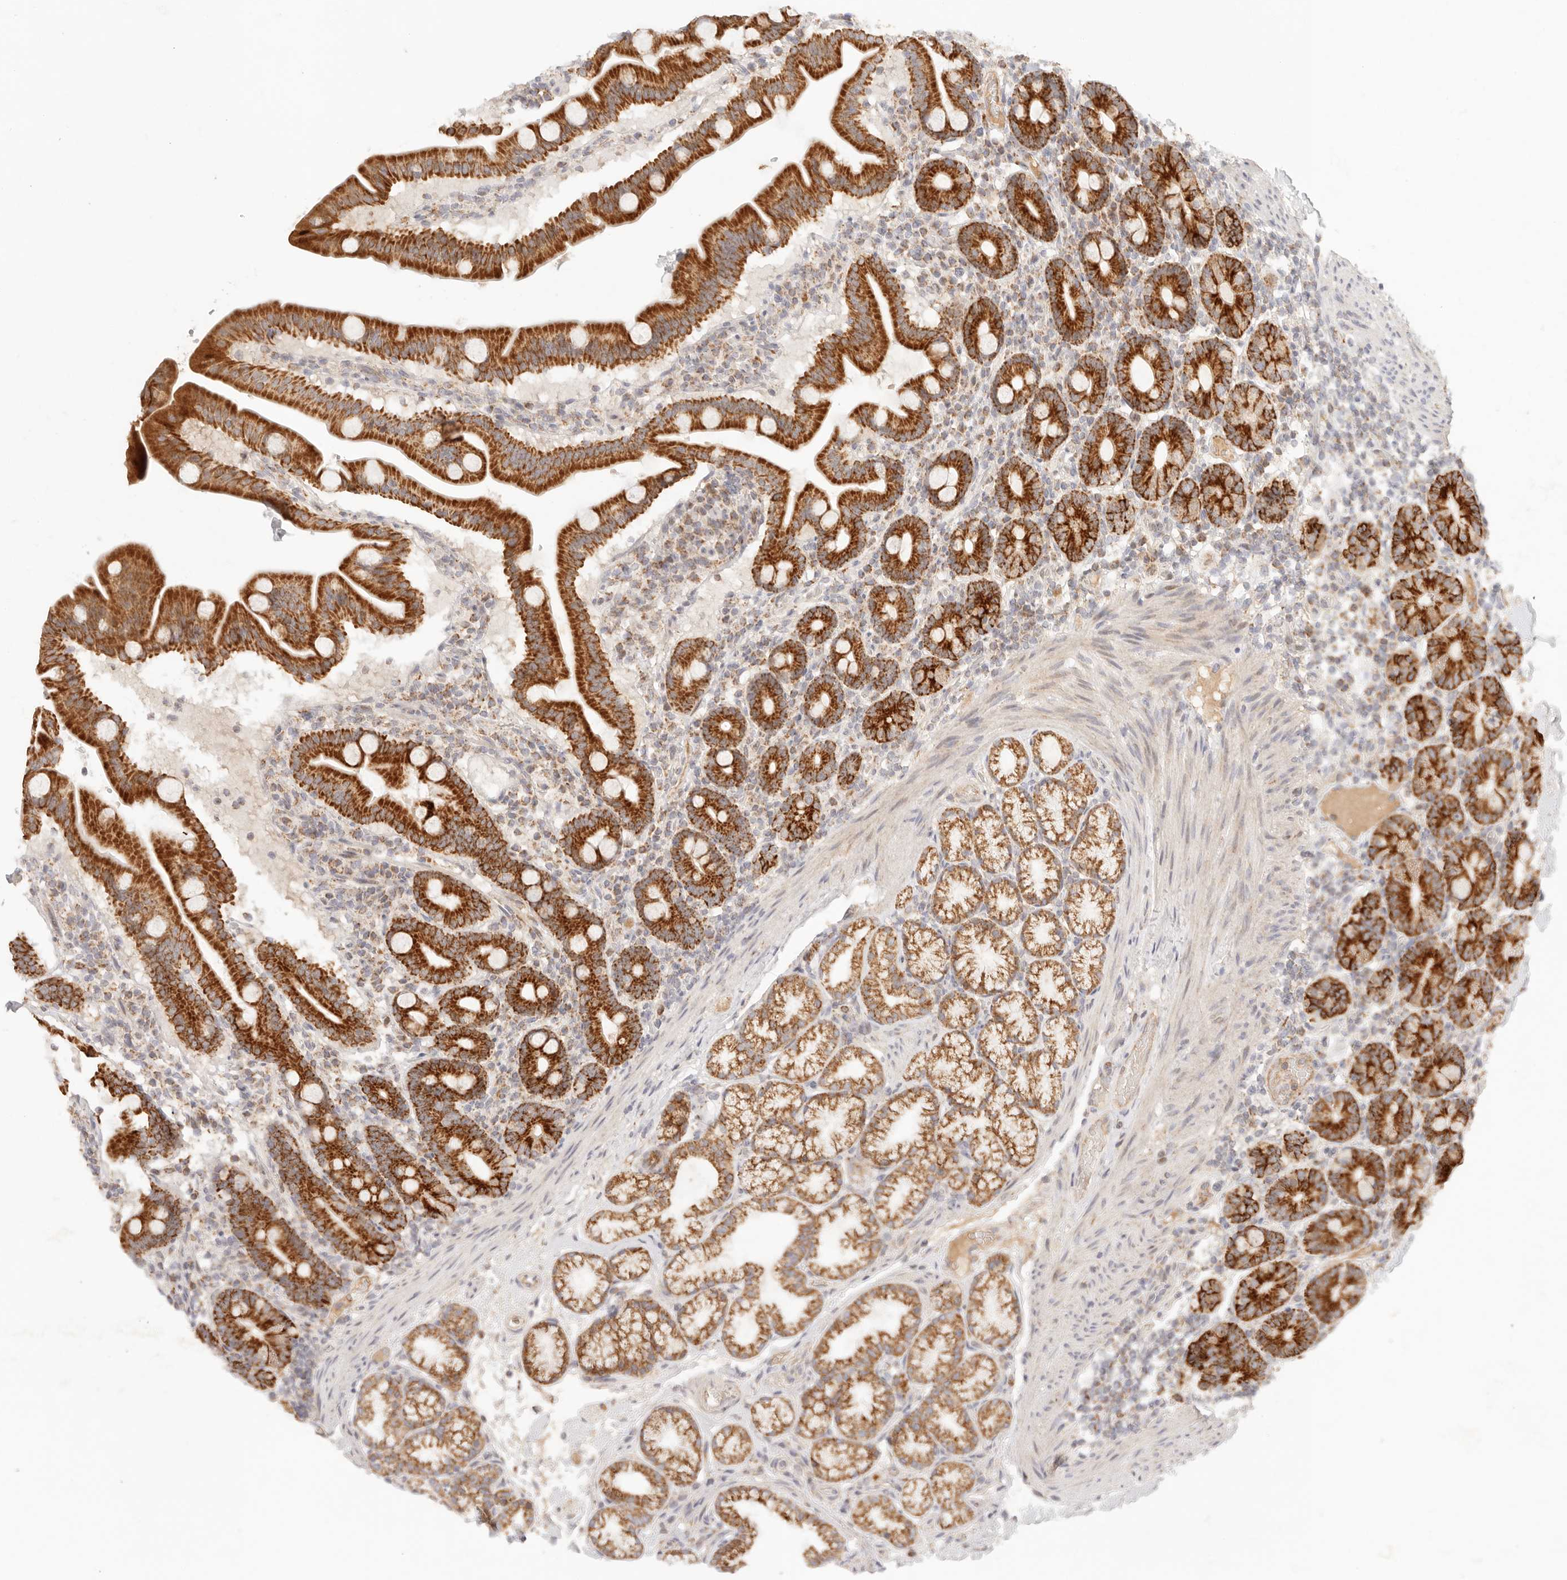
{"staining": {"intensity": "strong", "quantity": ">75%", "location": "cytoplasmic/membranous"}, "tissue": "duodenum", "cell_type": "Glandular cells", "image_type": "normal", "snomed": [{"axis": "morphology", "description": "Normal tissue, NOS"}, {"axis": "topography", "description": "Duodenum"}], "caption": "An image showing strong cytoplasmic/membranous staining in approximately >75% of glandular cells in normal duodenum, as visualized by brown immunohistochemical staining.", "gene": "COA6", "patient": {"sex": "male", "age": 54}}